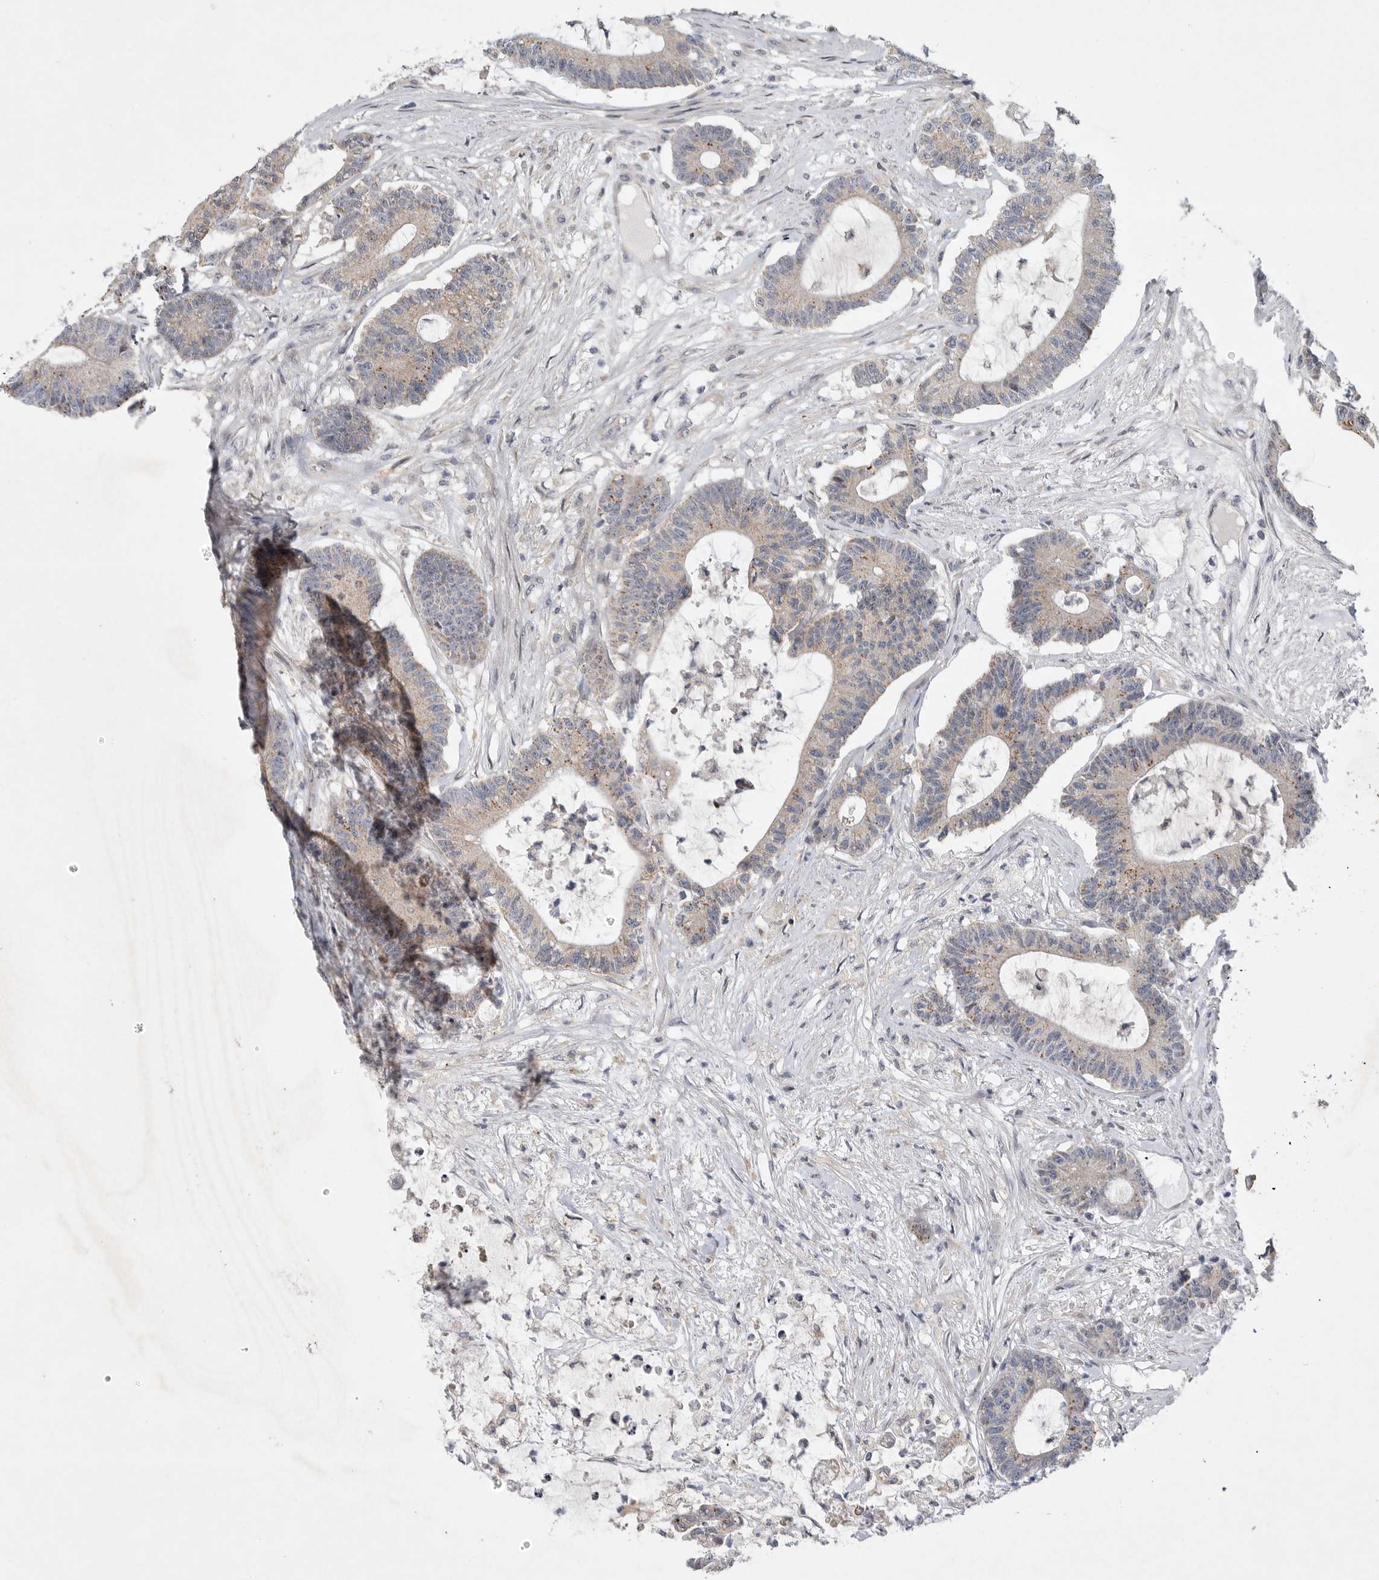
{"staining": {"intensity": "weak", "quantity": "<25%", "location": "cytoplasmic/membranous"}, "tissue": "colorectal cancer", "cell_type": "Tumor cells", "image_type": "cancer", "snomed": [{"axis": "morphology", "description": "Adenocarcinoma, NOS"}, {"axis": "topography", "description": "Colon"}], "caption": "Immunohistochemistry (IHC) micrograph of human adenocarcinoma (colorectal) stained for a protein (brown), which demonstrates no expression in tumor cells.", "gene": "FBXO43", "patient": {"sex": "female", "age": 84}}